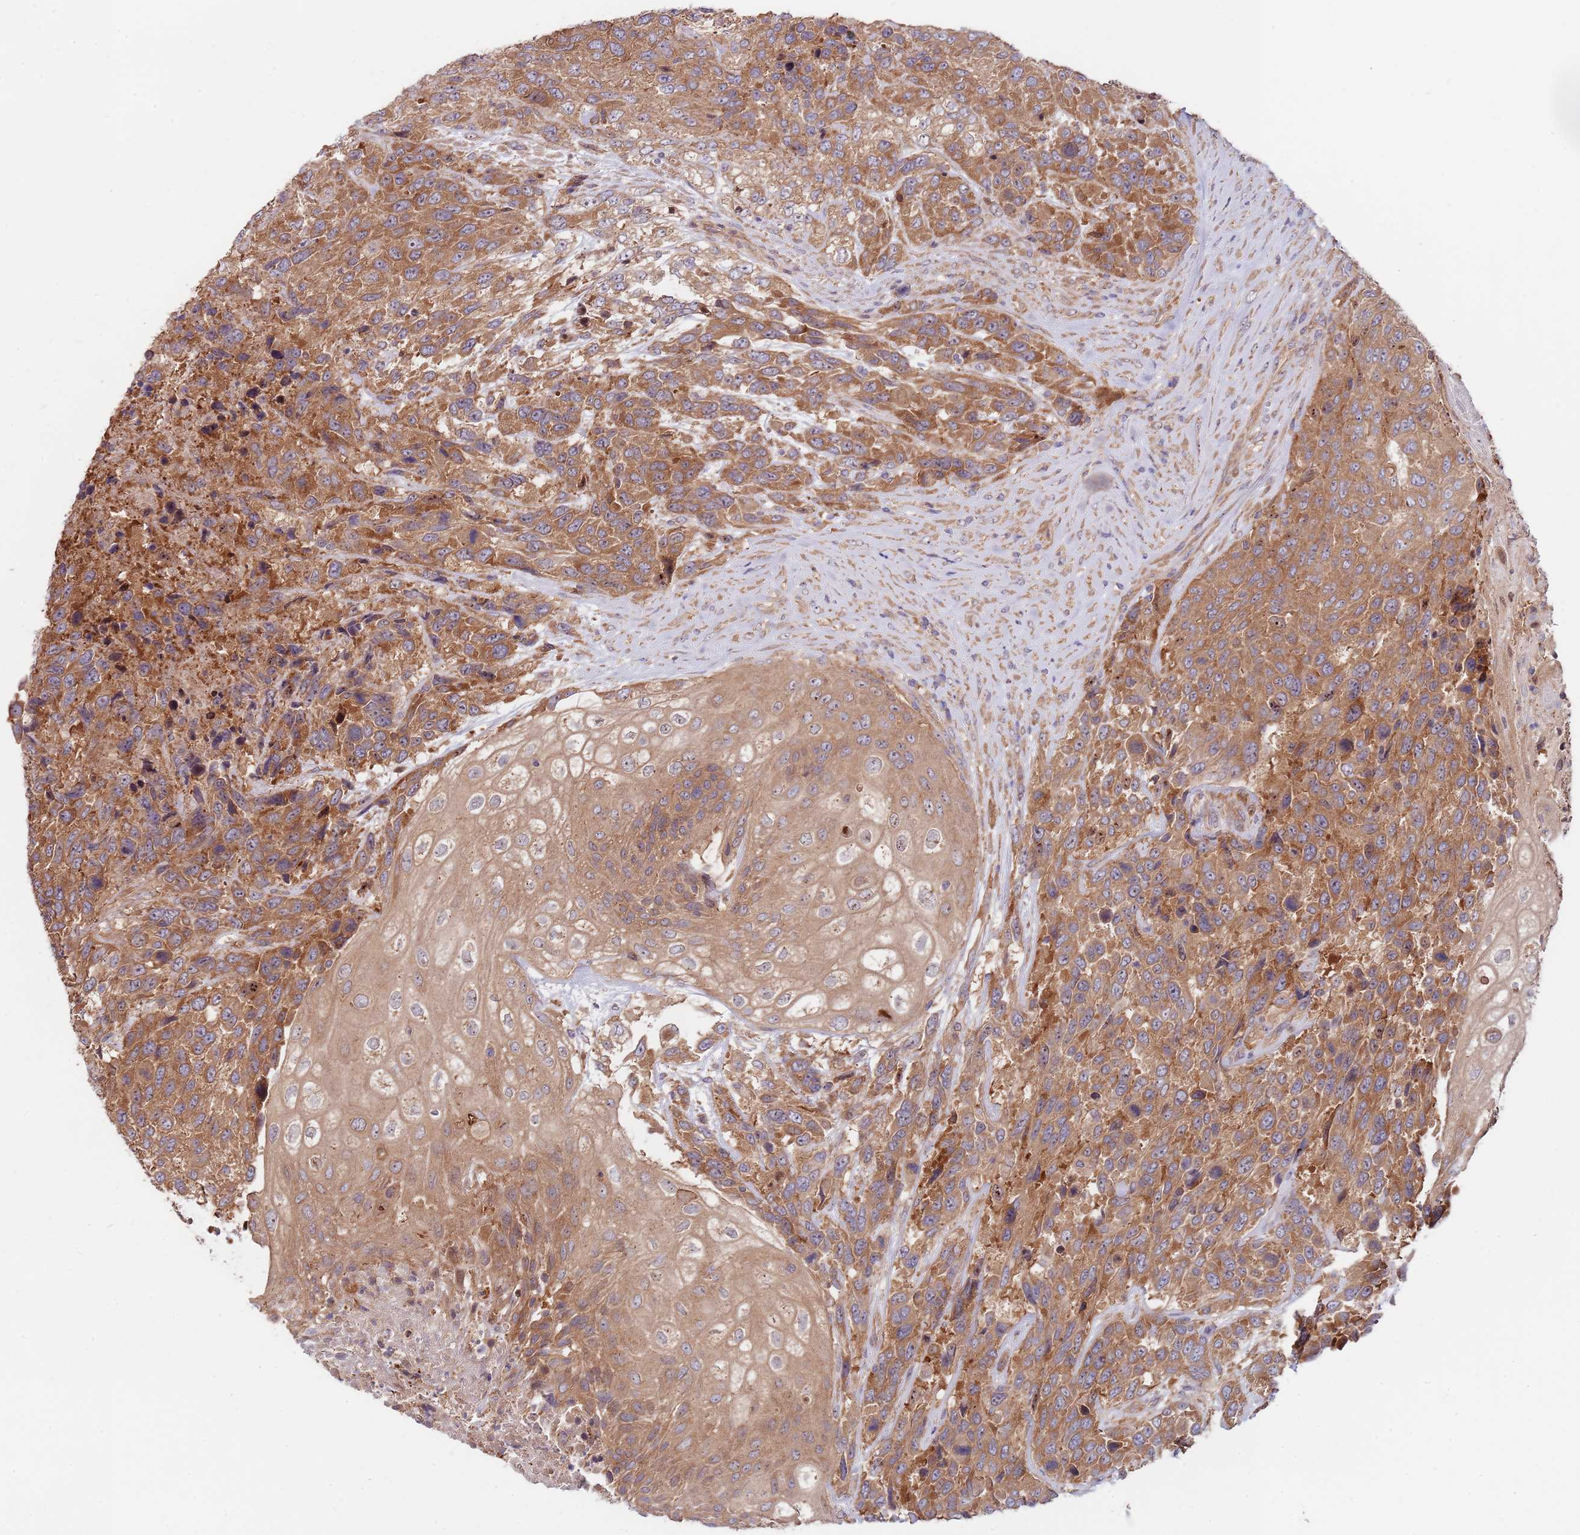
{"staining": {"intensity": "moderate", "quantity": ">75%", "location": "cytoplasmic/membranous"}, "tissue": "urothelial cancer", "cell_type": "Tumor cells", "image_type": "cancer", "snomed": [{"axis": "morphology", "description": "Urothelial carcinoma, High grade"}, {"axis": "topography", "description": "Urinary bladder"}], "caption": "An image of urothelial carcinoma (high-grade) stained for a protein reveals moderate cytoplasmic/membranous brown staining in tumor cells.", "gene": "EIF3F", "patient": {"sex": "female", "age": 70}}